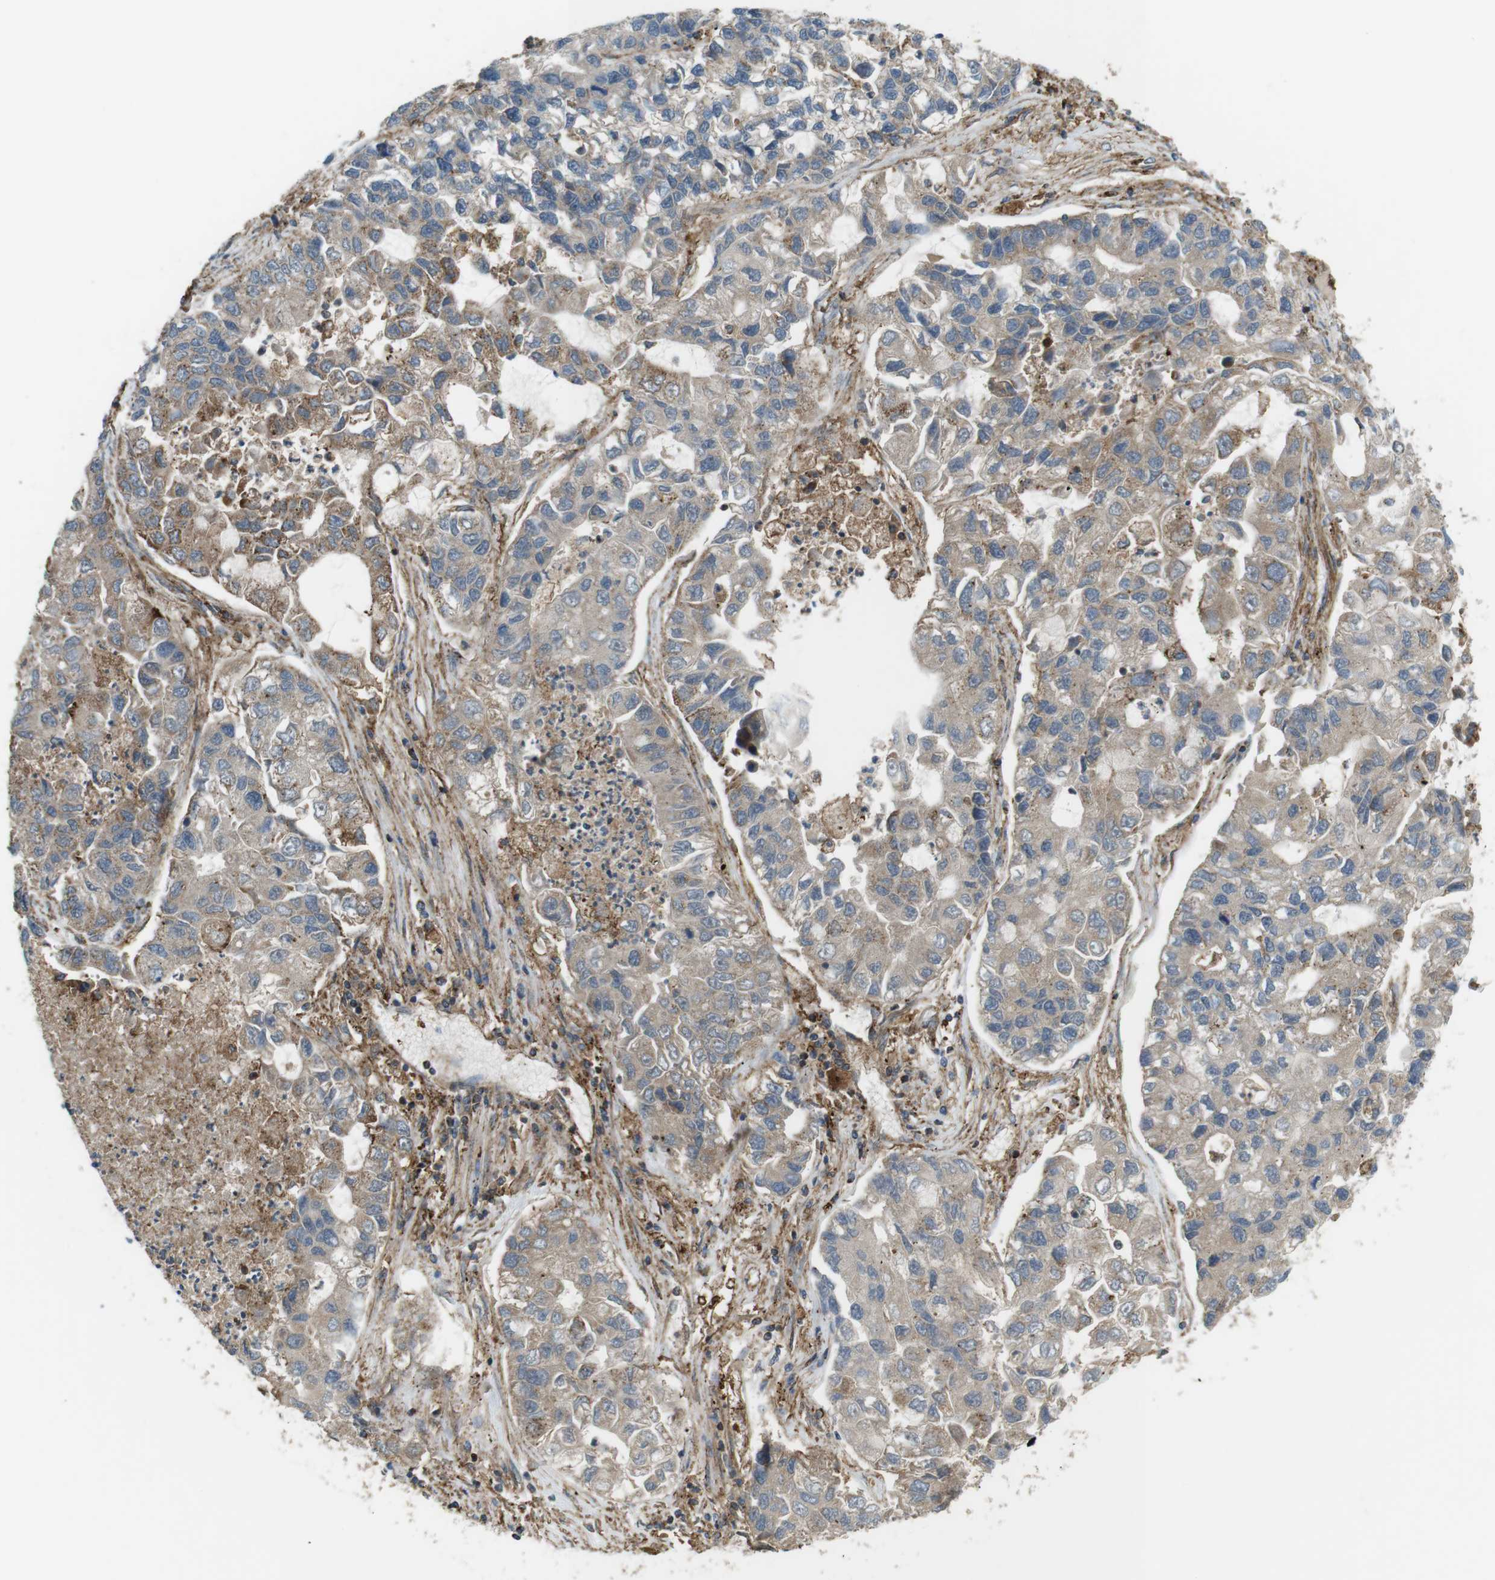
{"staining": {"intensity": "weak", "quantity": ">75%", "location": "cytoplasmic/membranous"}, "tissue": "lung cancer", "cell_type": "Tumor cells", "image_type": "cancer", "snomed": [{"axis": "morphology", "description": "Adenocarcinoma, NOS"}, {"axis": "topography", "description": "Lung"}], "caption": "This micrograph demonstrates IHC staining of human lung adenocarcinoma, with low weak cytoplasmic/membranous positivity in approximately >75% of tumor cells.", "gene": "DDAH2", "patient": {"sex": "female", "age": 51}}